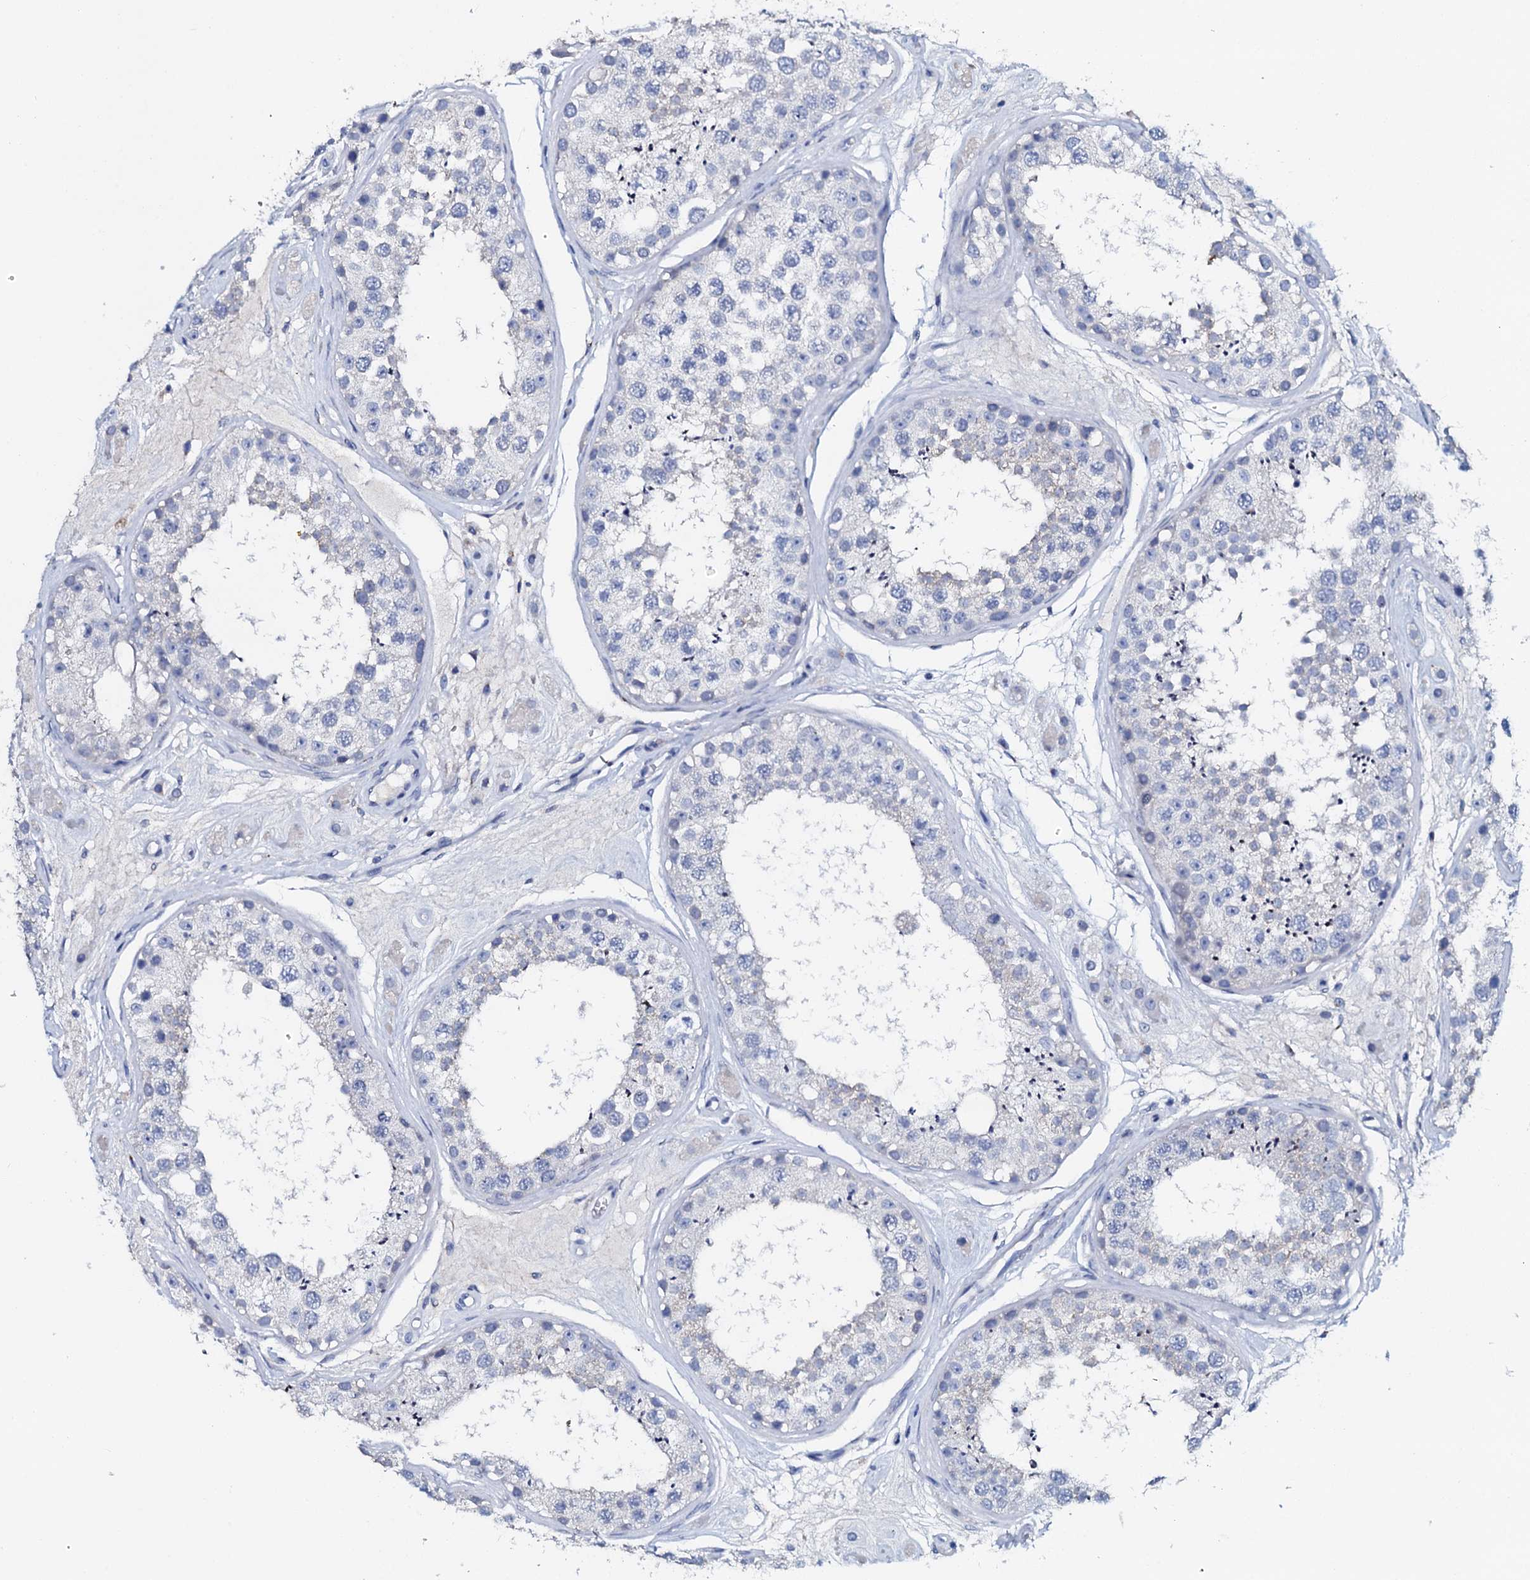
{"staining": {"intensity": "negative", "quantity": "none", "location": "none"}, "tissue": "testis", "cell_type": "Cells in seminiferous ducts", "image_type": "normal", "snomed": [{"axis": "morphology", "description": "Normal tissue, NOS"}, {"axis": "topography", "description": "Testis"}], "caption": "A high-resolution histopathology image shows immunohistochemistry staining of normal testis, which exhibits no significant positivity in cells in seminiferous ducts. (DAB (3,3'-diaminobenzidine) immunohistochemistry (IHC) visualized using brightfield microscopy, high magnification).", "gene": "AMER2", "patient": {"sex": "male", "age": 25}}